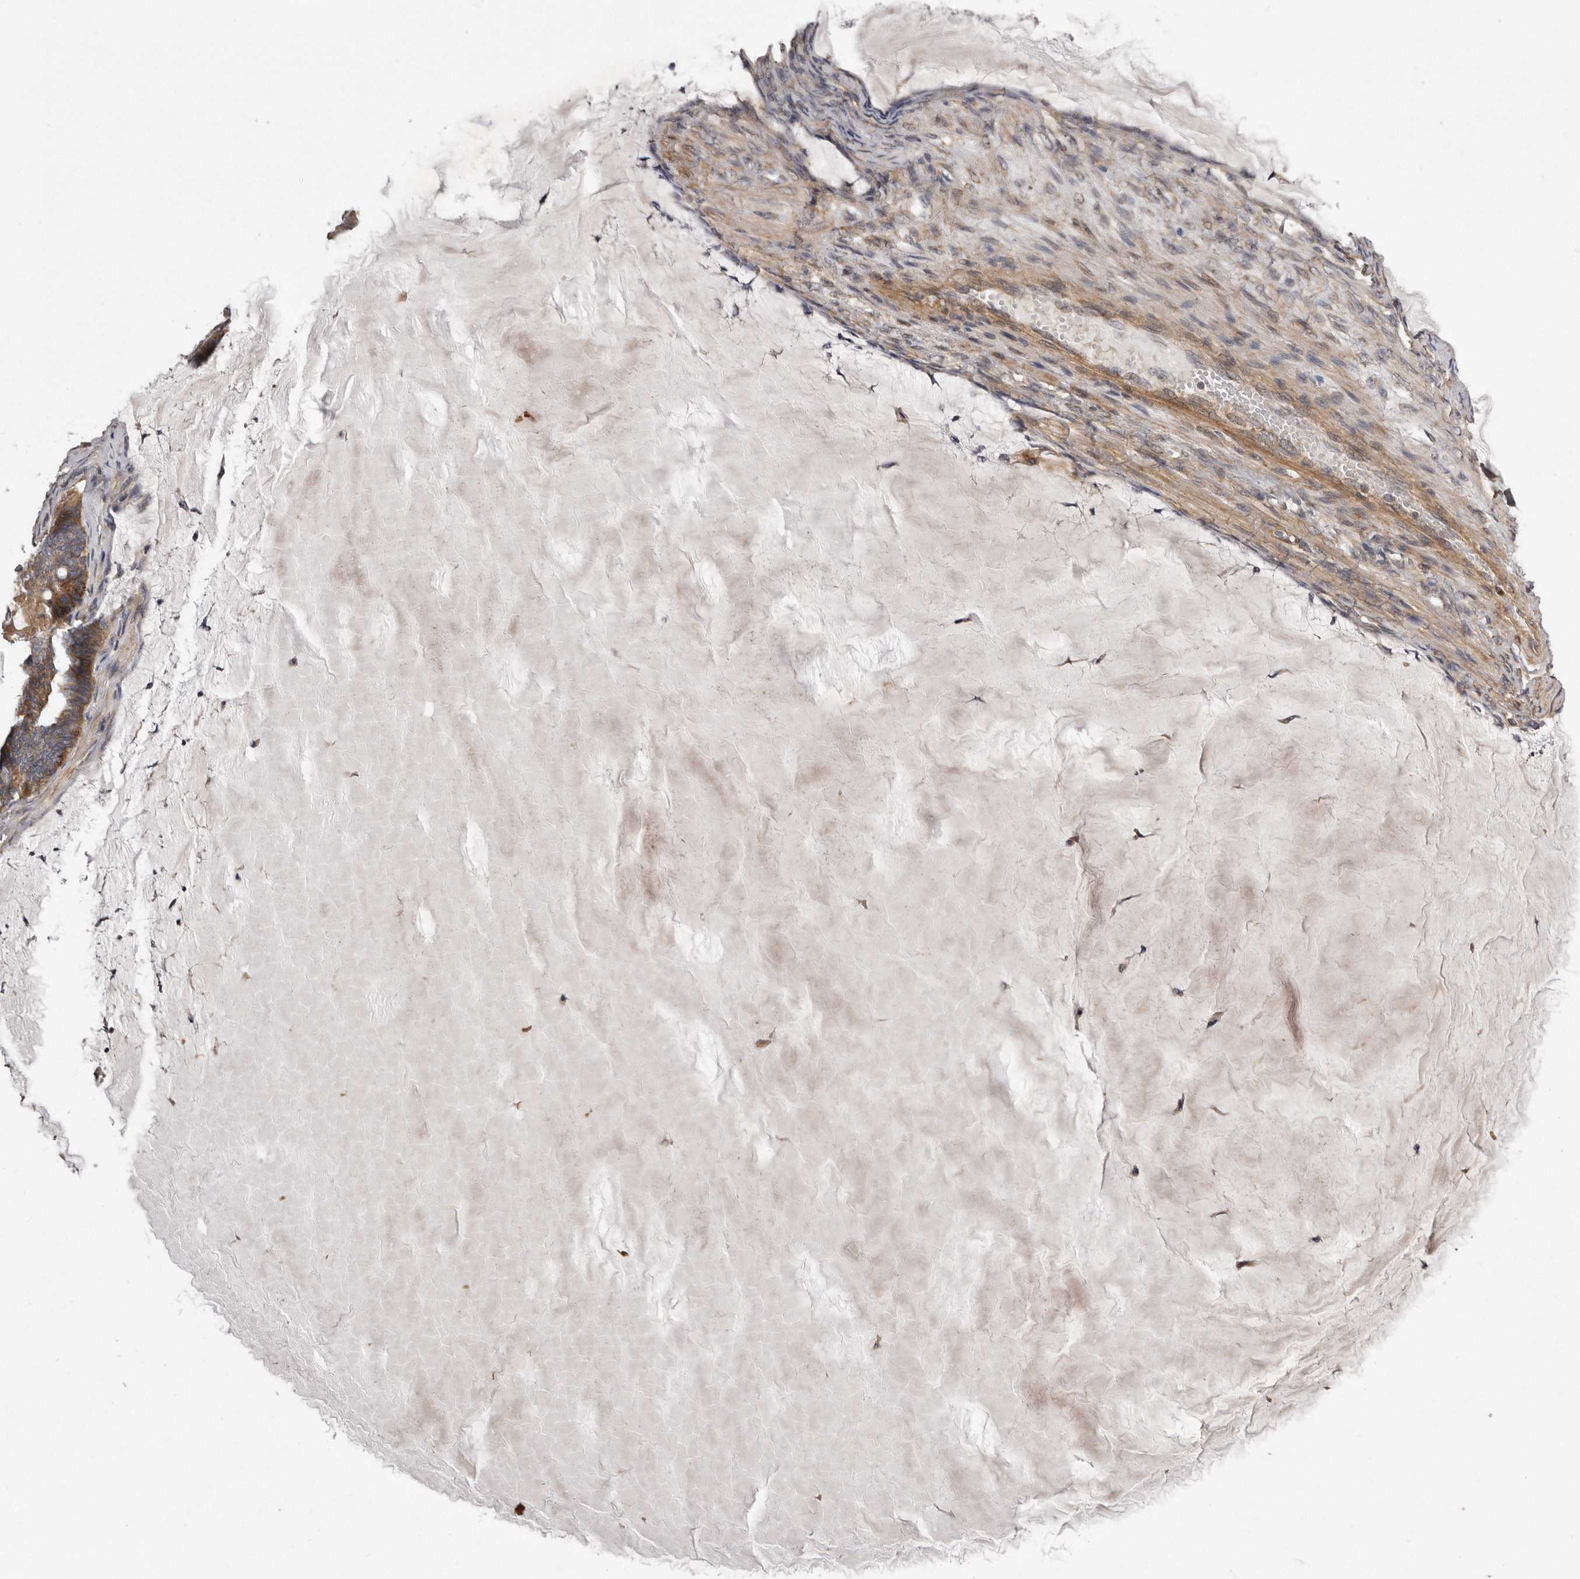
{"staining": {"intensity": "moderate", "quantity": ">75%", "location": "cytoplasmic/membranous"}, "tissue": "ovarian cancer", "cell_type": "Tumor cells", "image_type": "cancer", "snomed": [{"axis": "morphology", "description": "Cystadenocarcinoma, mucinous, NOS"}, {"axis": "topography", "description": "Ovary"}], "caption": "Immunohistochemistry of human ovarian mucinous cystadenocarcinoma reveals medium levels of moderate cytoplasmic/membranous positivity in approximately >75% of tumor cells. Nuclei are stained in blue.", "gene": "ARMCX1", "patient": {"sex": "female", "age": 61}}